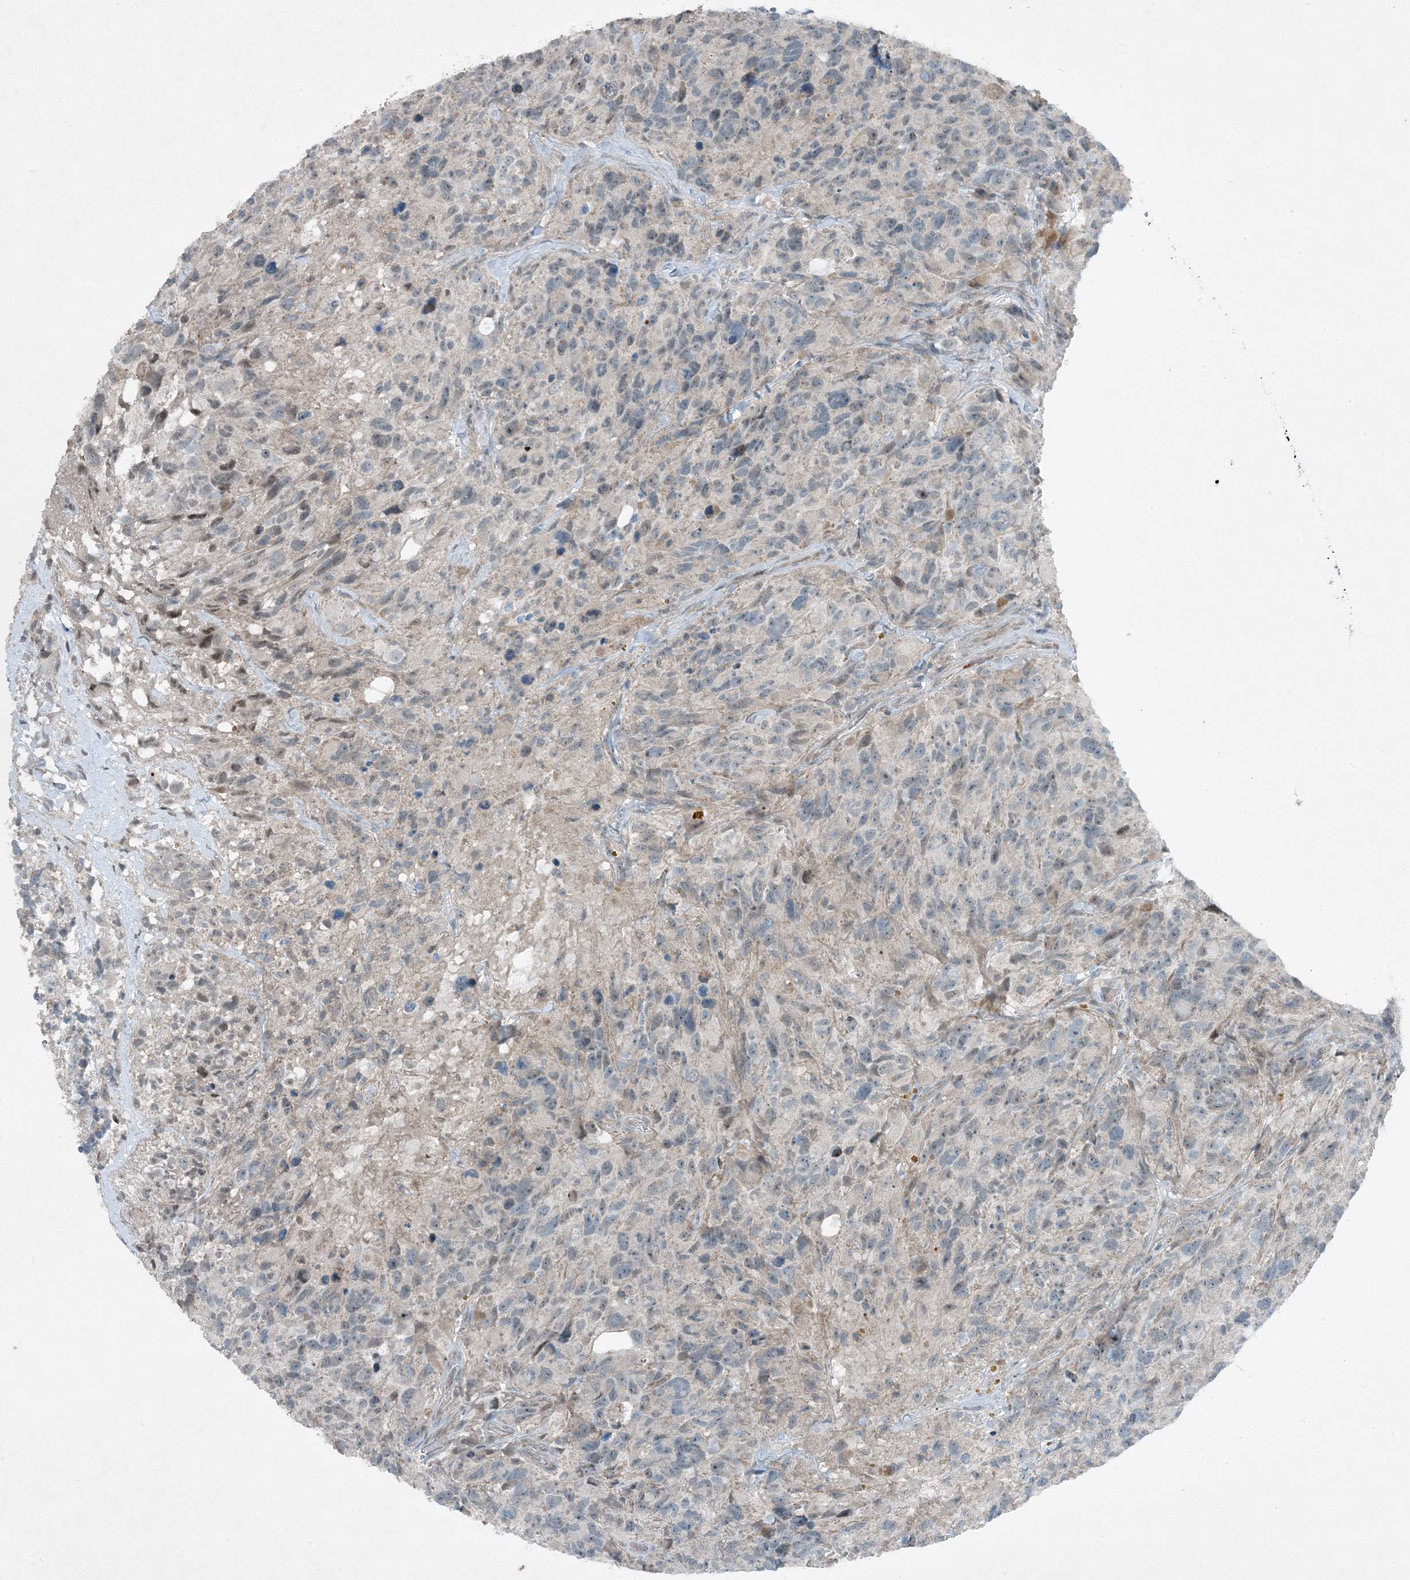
{"staining": {"intensity": "negative", "quantity": "none", "location": "none"}, "tissue": "glioma", "cell_type": "Tumor cells", "image_type": "cancer", "snomed": [{"axis": "morphology", "description": "Glioma, malignant, High grade"}, {"axis": "topography", "description": "Brain"}], "caption": "Immunohistochemical staining of human malignant glioma (high-grade) demonstrates no significant expression in tumor cells.", "gene": "MITD1", "patient": {"sex": "male", "age": 69}}